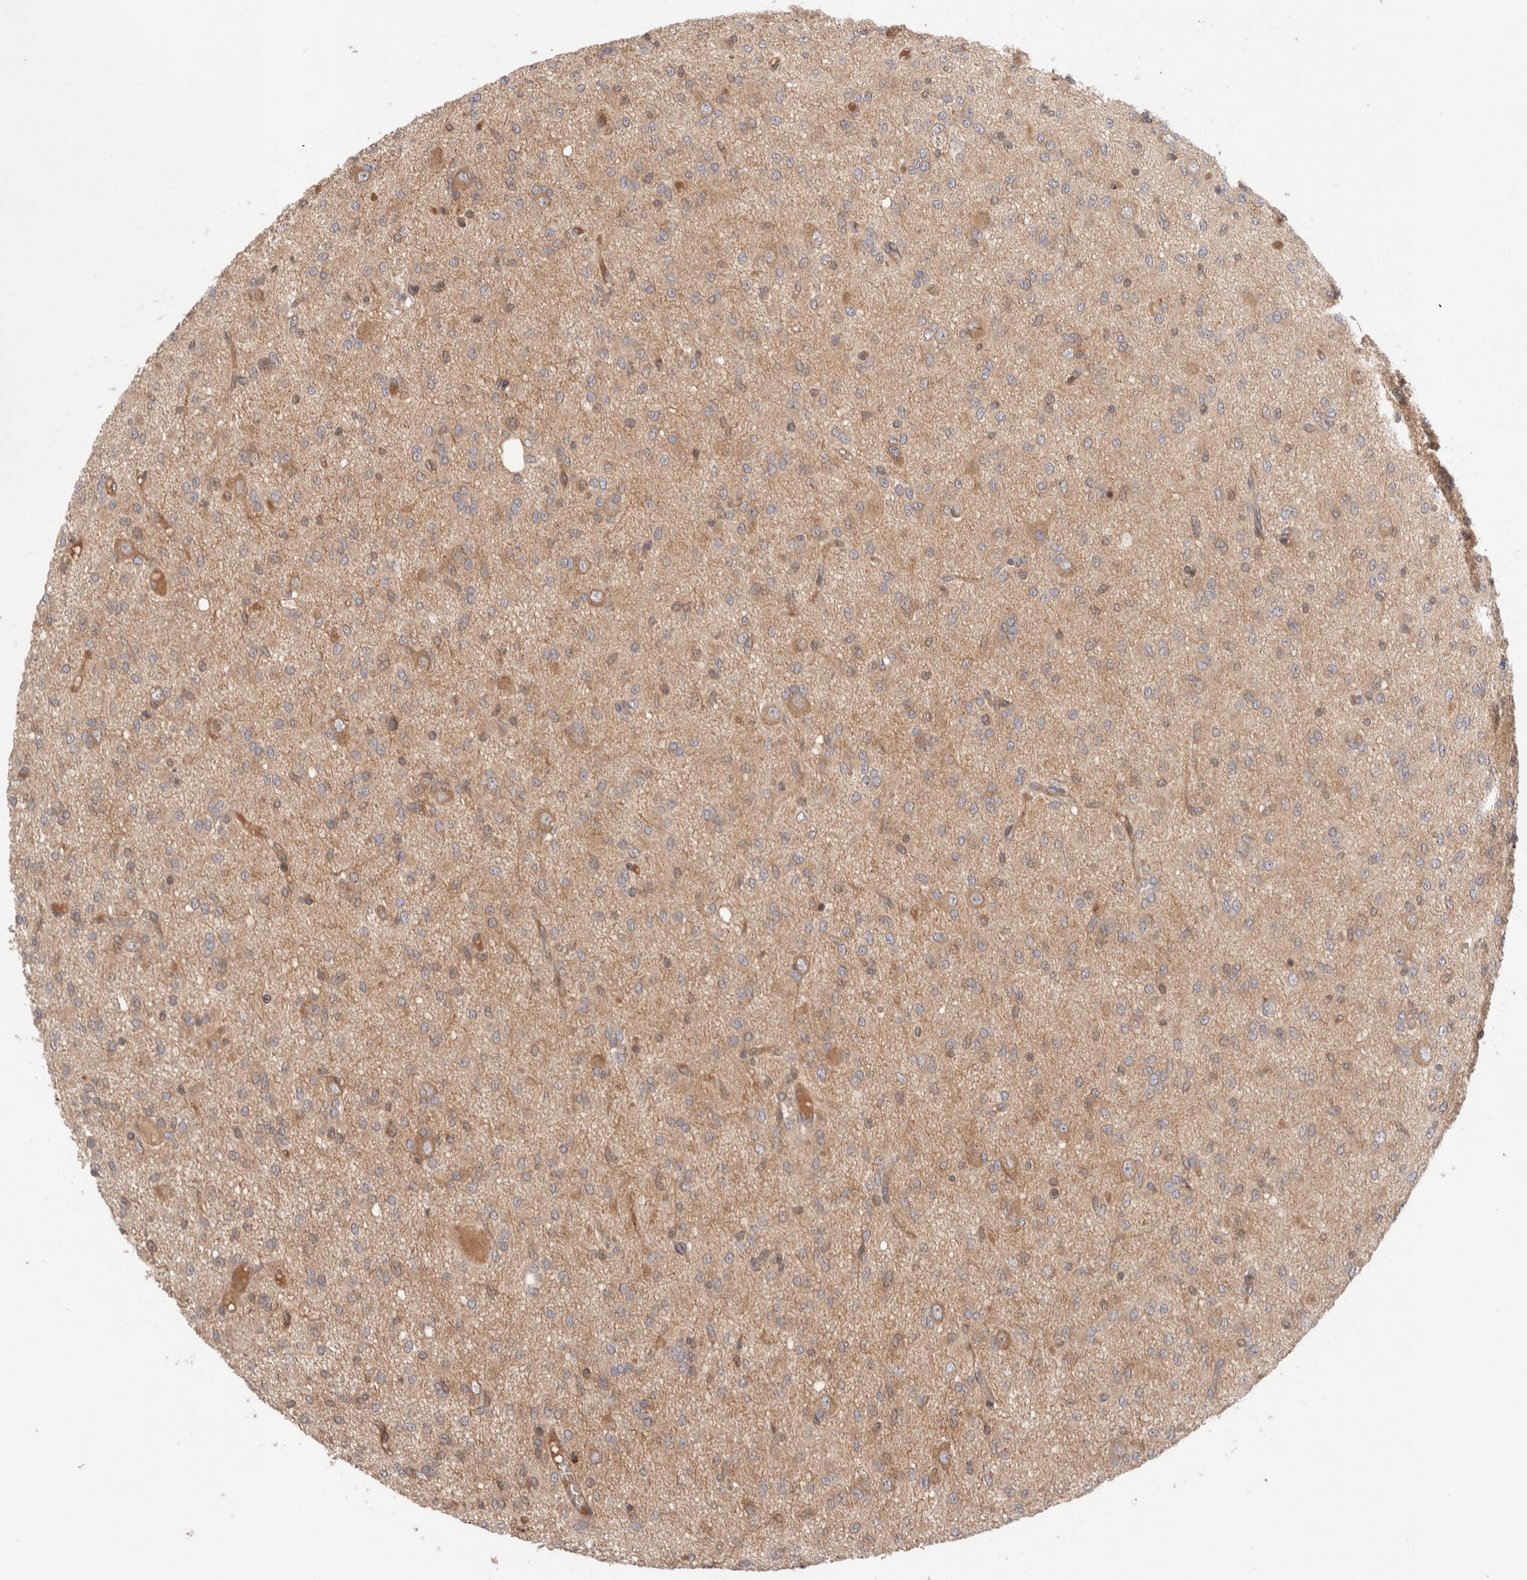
{"staining": {"intensity": "weak", "quantity": ">75%", "location": "cytoplasmic/membranous"}, "tissue": "glioma", "cell_type": "Tumor cells", "image_type": "cancer", "snomed": [{"axis": "morphology", "description": "Glioma, malignant, High grade"}, {"axis": "topography", "description": "Brain"}], "caption": "Malignant high-grade glioma was stained to show a protein in brown. There is low levels of weak cytoplasmic/membranous staining in approximately >75% of tumor cells. (Stains: DAB (3,3'-diaminobenzidine) in brown, nuclei in blue, Microscopy: brightfield microscopy at high magnification).", "gene": "SIKE1", "patient": {"sex": "female", "age": 59}}